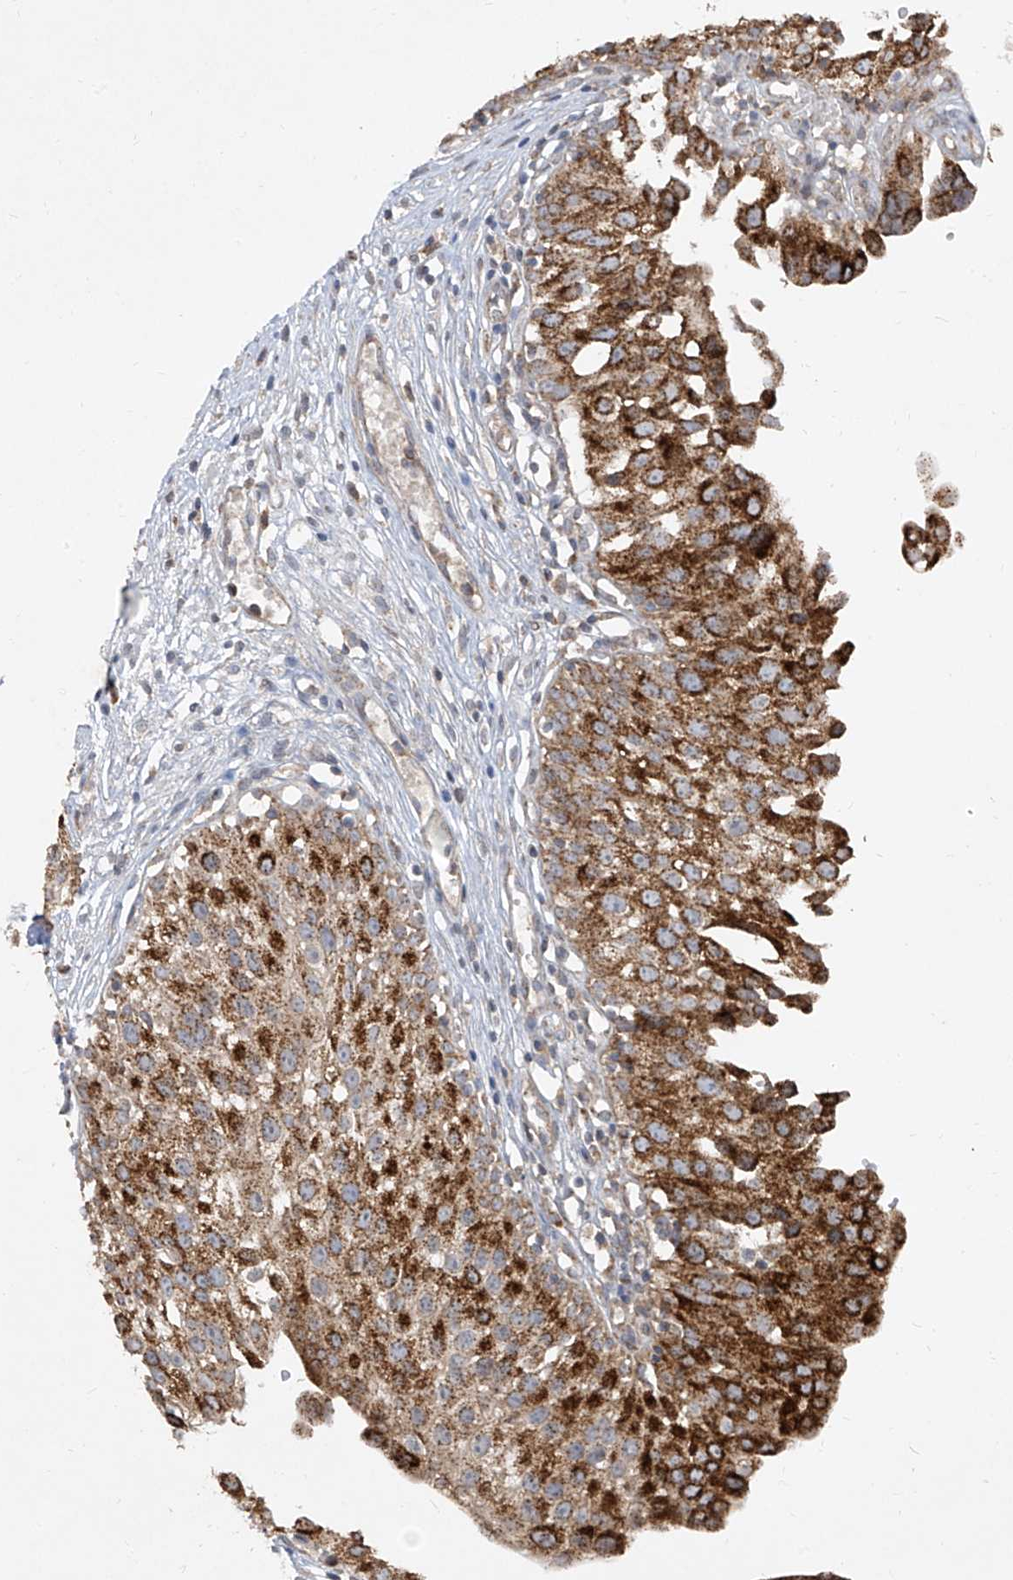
{"staining": {"intensity": "strong", "quantity": ">75%", "location": "cytoplasmic/membranous"}, "tissue": "urinary bladder", "cell_type": "Urothelial cells", "image_type": "normal", "snomed": [{"axis": "morphology", "description": "Normal tissue, NOS"}, {"axis": "topography", "description": "Urinary bladder"}], "caption": "A brown stain labels strong cytoplasmic/membranous staining of a protein in urothelial cells of normal urinary bladder.", "gene": "ABCD3", "patient": {"sex": "male", "age": 51}}